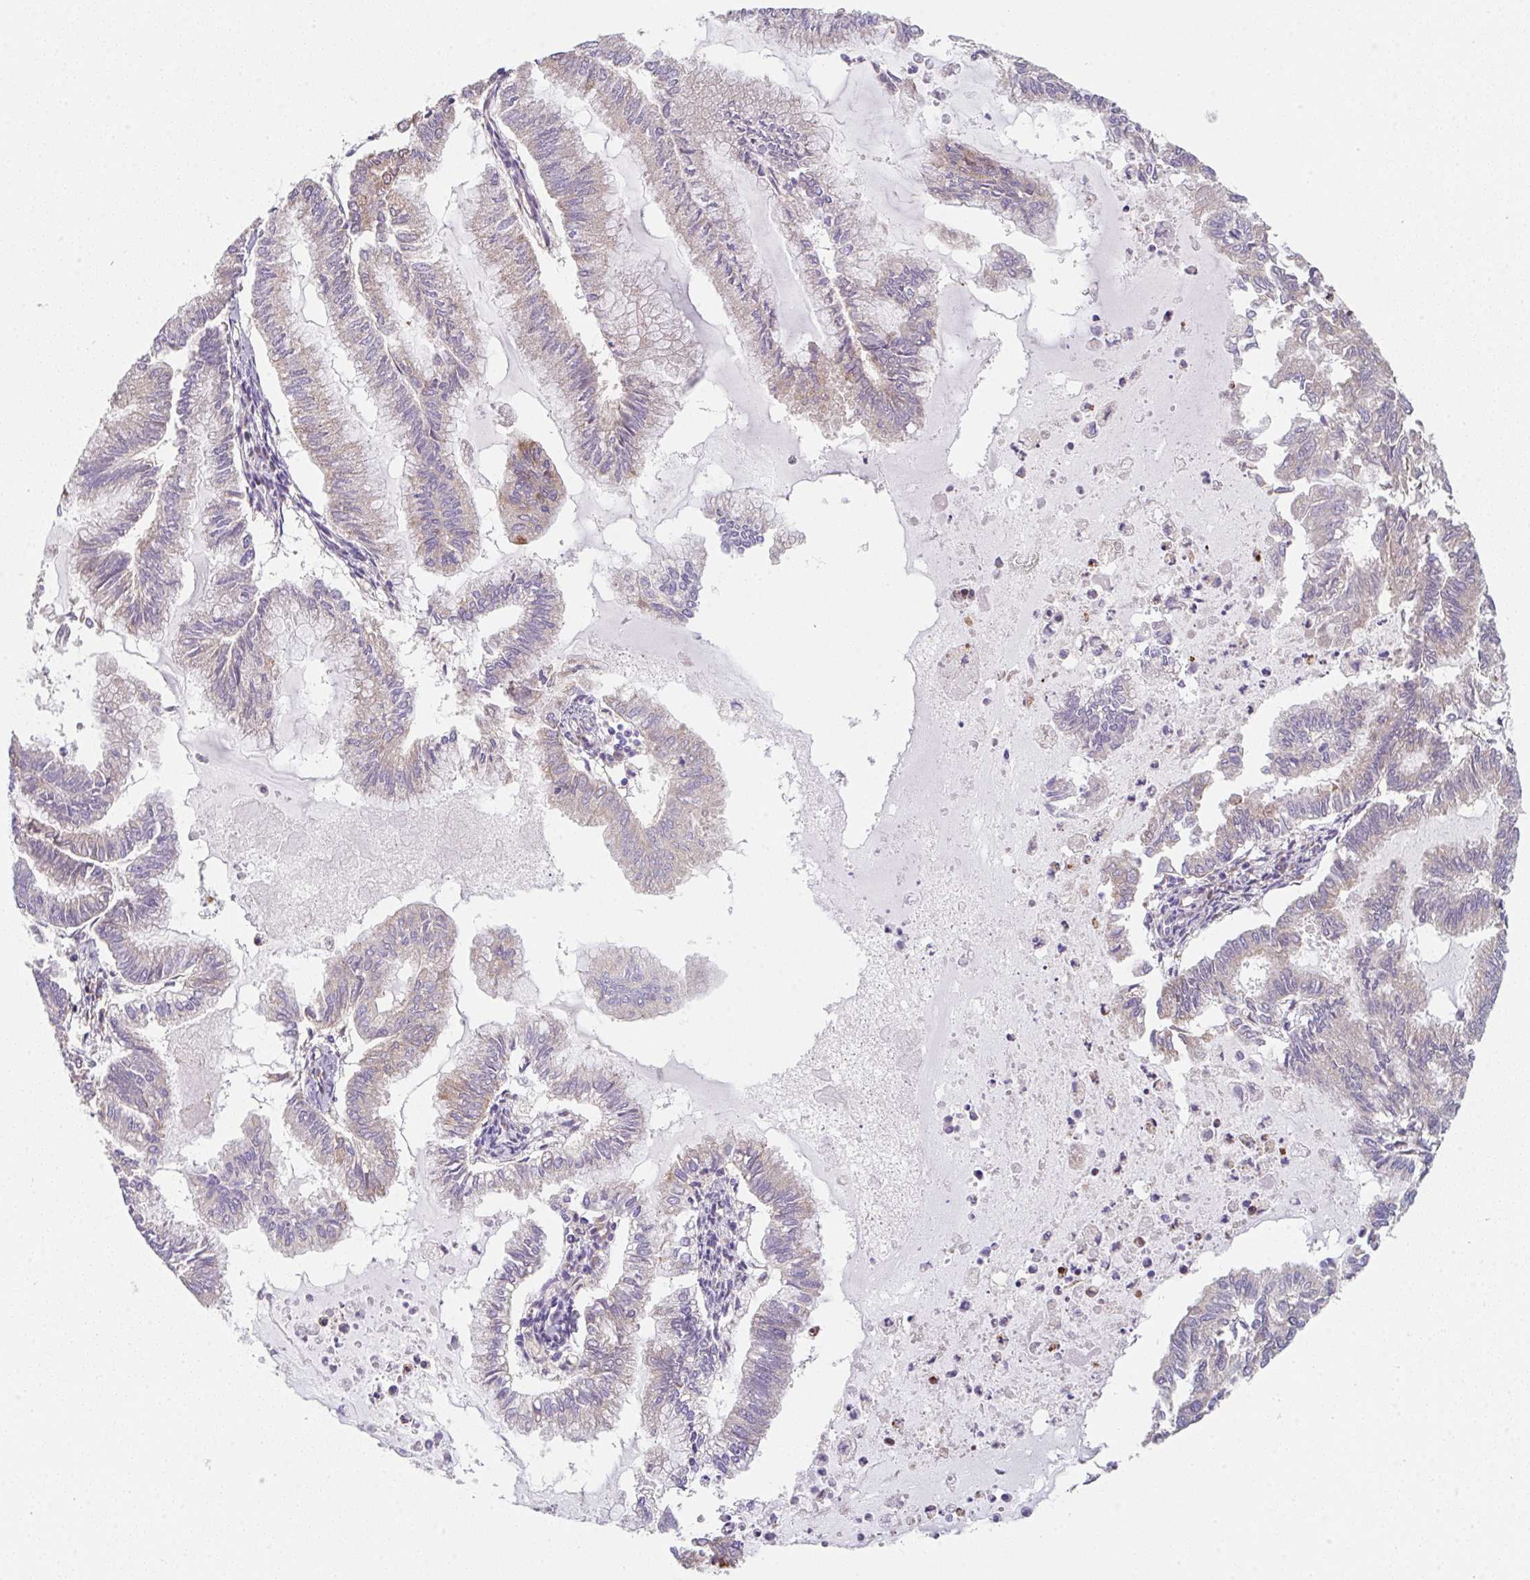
{"staining": {"intensity": "weak", "quantity": "25%-75%", "location": "cytoplasmic/membranous"}, "tissue": "endometrial cancer", "cell_type": "Tumor cells", "image_type": "cancer", "snomed": [{"axis": "morphology", "description": "Adenocarcinoma, NOS"}, {"axis": "topography", "description": "Endometrium"}], "caption": "Protein positivity by immunohistochemistry (IHC) reveals weak cytoplasmic/membranous staining in approximately 25%-75% of tumor cells in endometrial cancer.", "gene": "TSPAN31", "patient": {"sex": "female", "age": 79}}